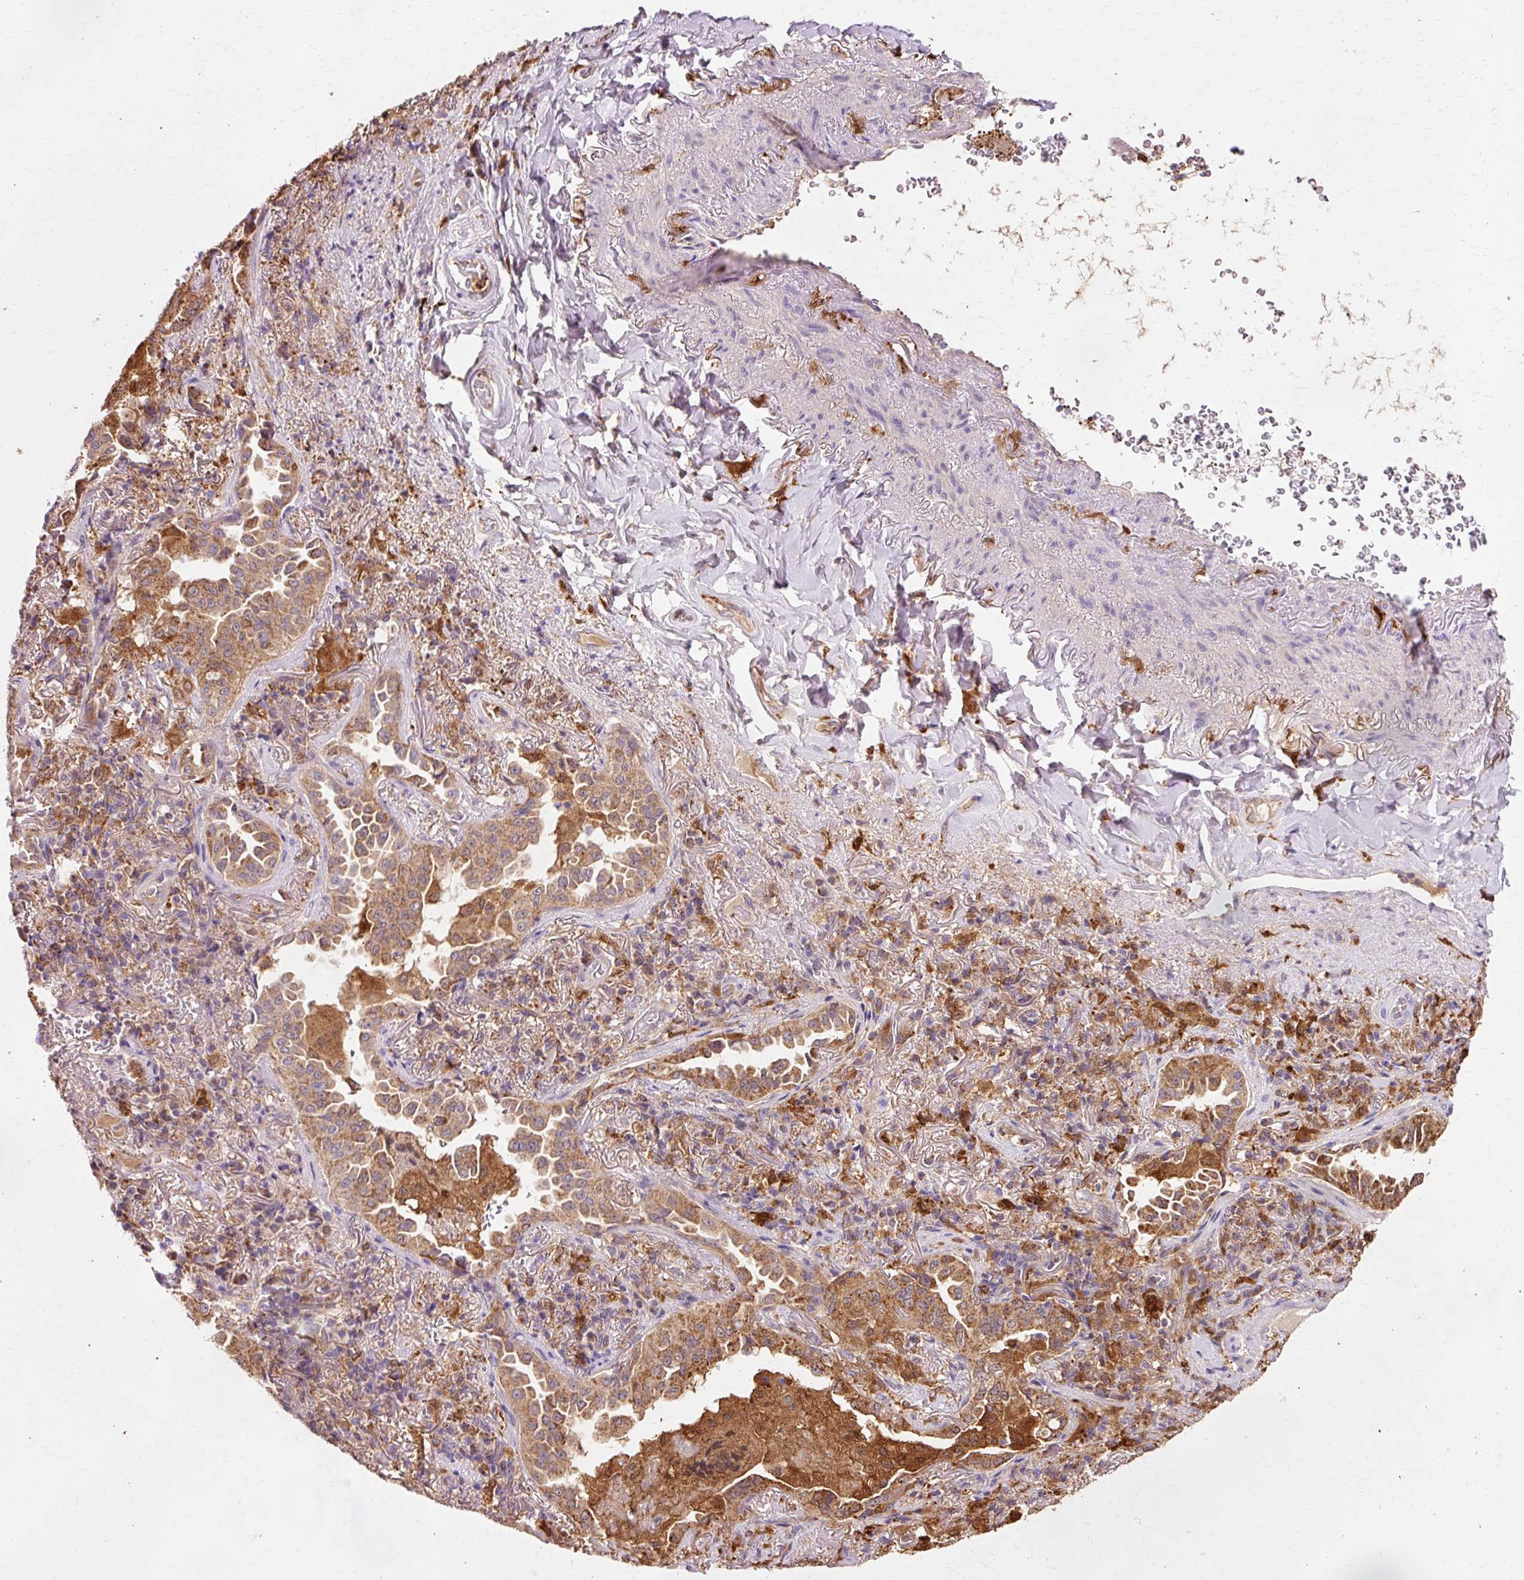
{"staining": {"intensity": "moderate", "quantity": ">75%", "location": "cytoplasmic/membranous"}, "tissue": "lung cancer", "cell_type": "Tumor cells", "image_type": "cancer", "snomed": [{"axis": "morphology", "description": "Adenocarcinoma, NOS"}, {"axis": "topography", "description": "Lung"}], "caption": "Moderate cytoplasmic/membranous staining for a protein is seen in approximately >75% of tumor cells of adenocarcinoma (lung) using IHC.", "gene": "GPX1", "patient": {"sex": "female", "age": 69}}